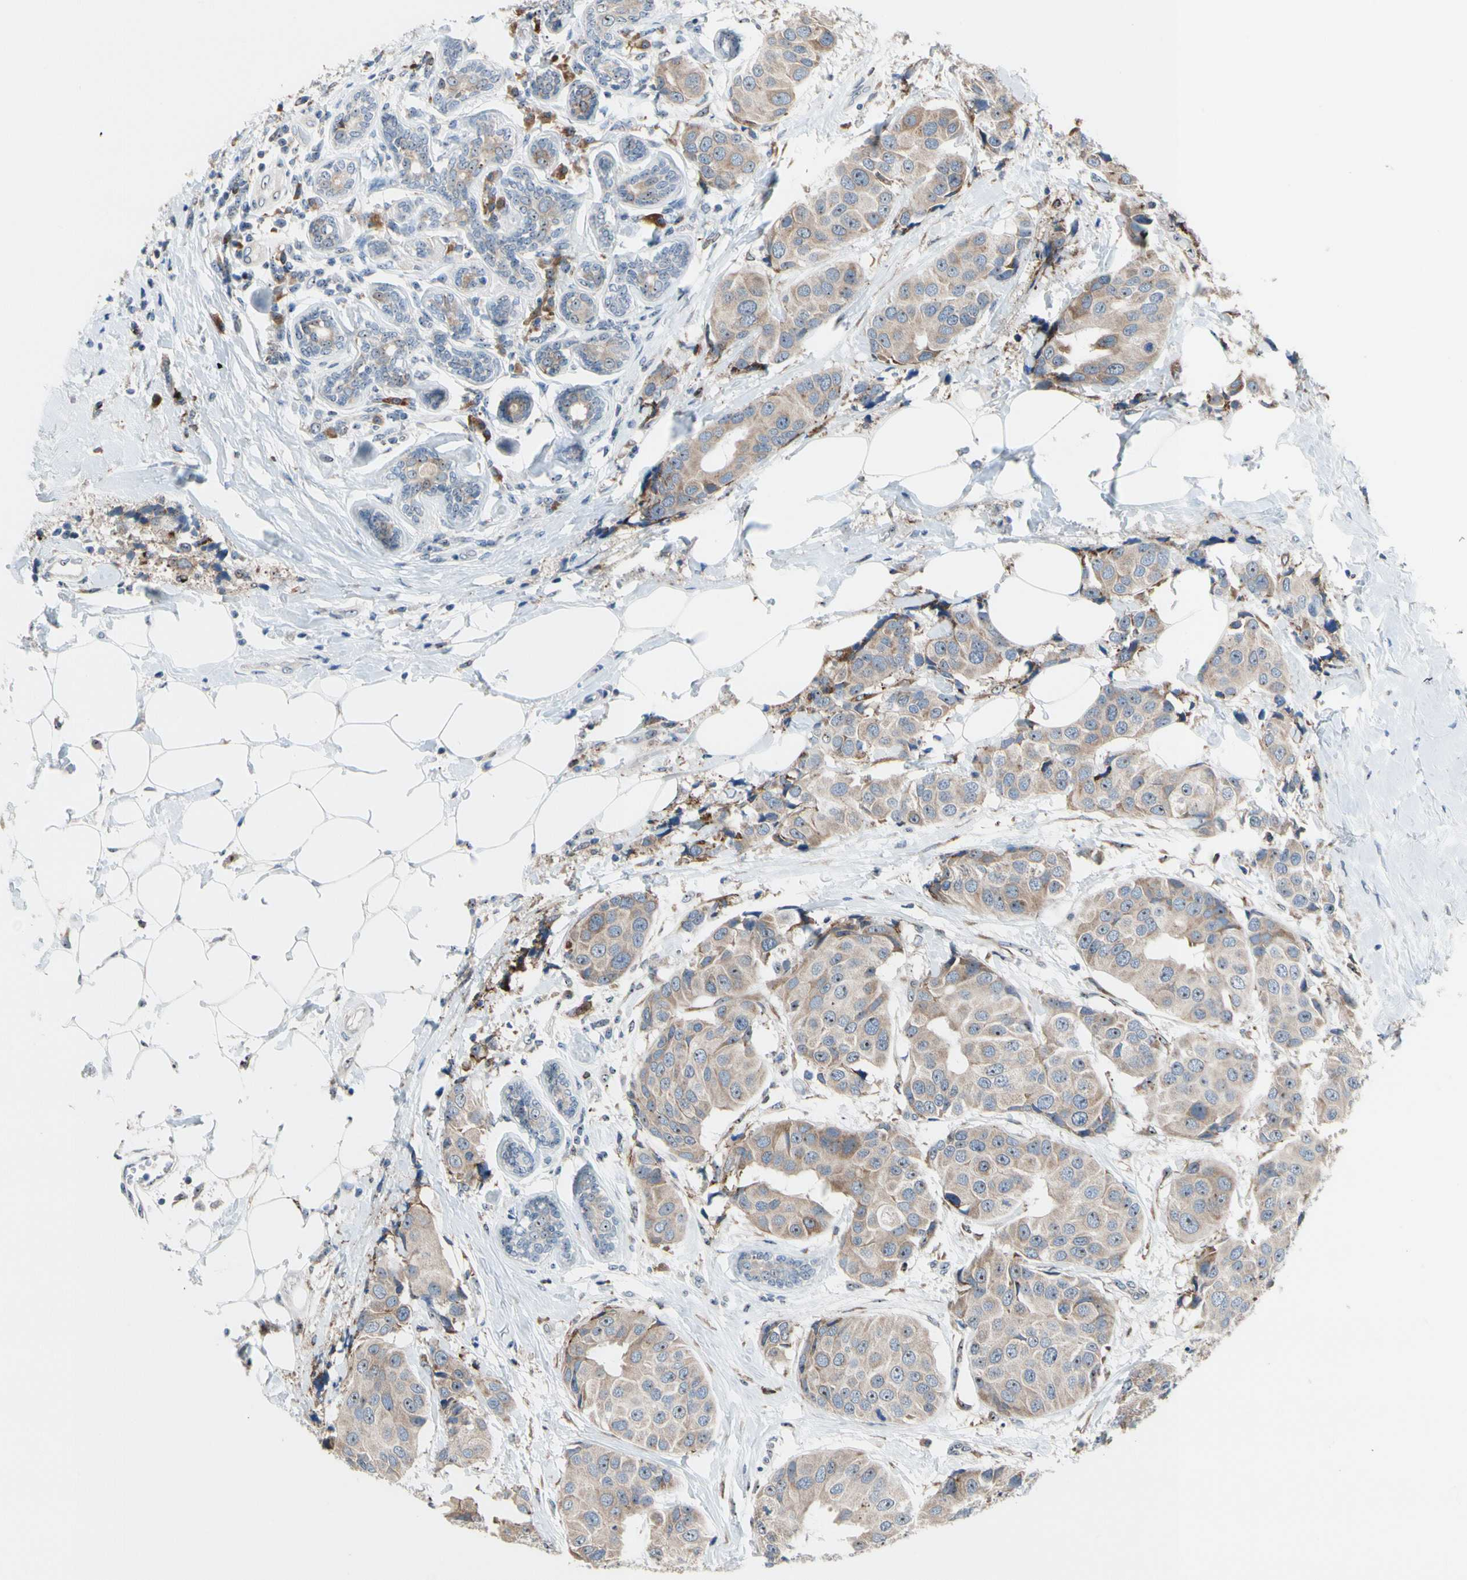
{"staining": {"intensity": "weak", "quantity": ">75%", "location": "cytoplasmic/membranous"}, "tissue": "breast cancer", "cell_type": "Tumor cells", "image_type": "cancer", "snomed": [{"axis": "morphology", "description": "Normal tissue, NOS"}, {"axis": "morphology", "description": "Duct carcinoma"}, {"axis": "topography", "description": "Breast"}], "caption": "This histopathology image reveals invasive ductal carcinoma (breast) stained with immunohistochemistry to label a protein in brown. The cytoplasmic/membranous of tumor cells show weak positivity for the protein. Nuclei are counter-stained blue.", "gene": "TMED7", "patient": {"sex": "female", "age": 39}}